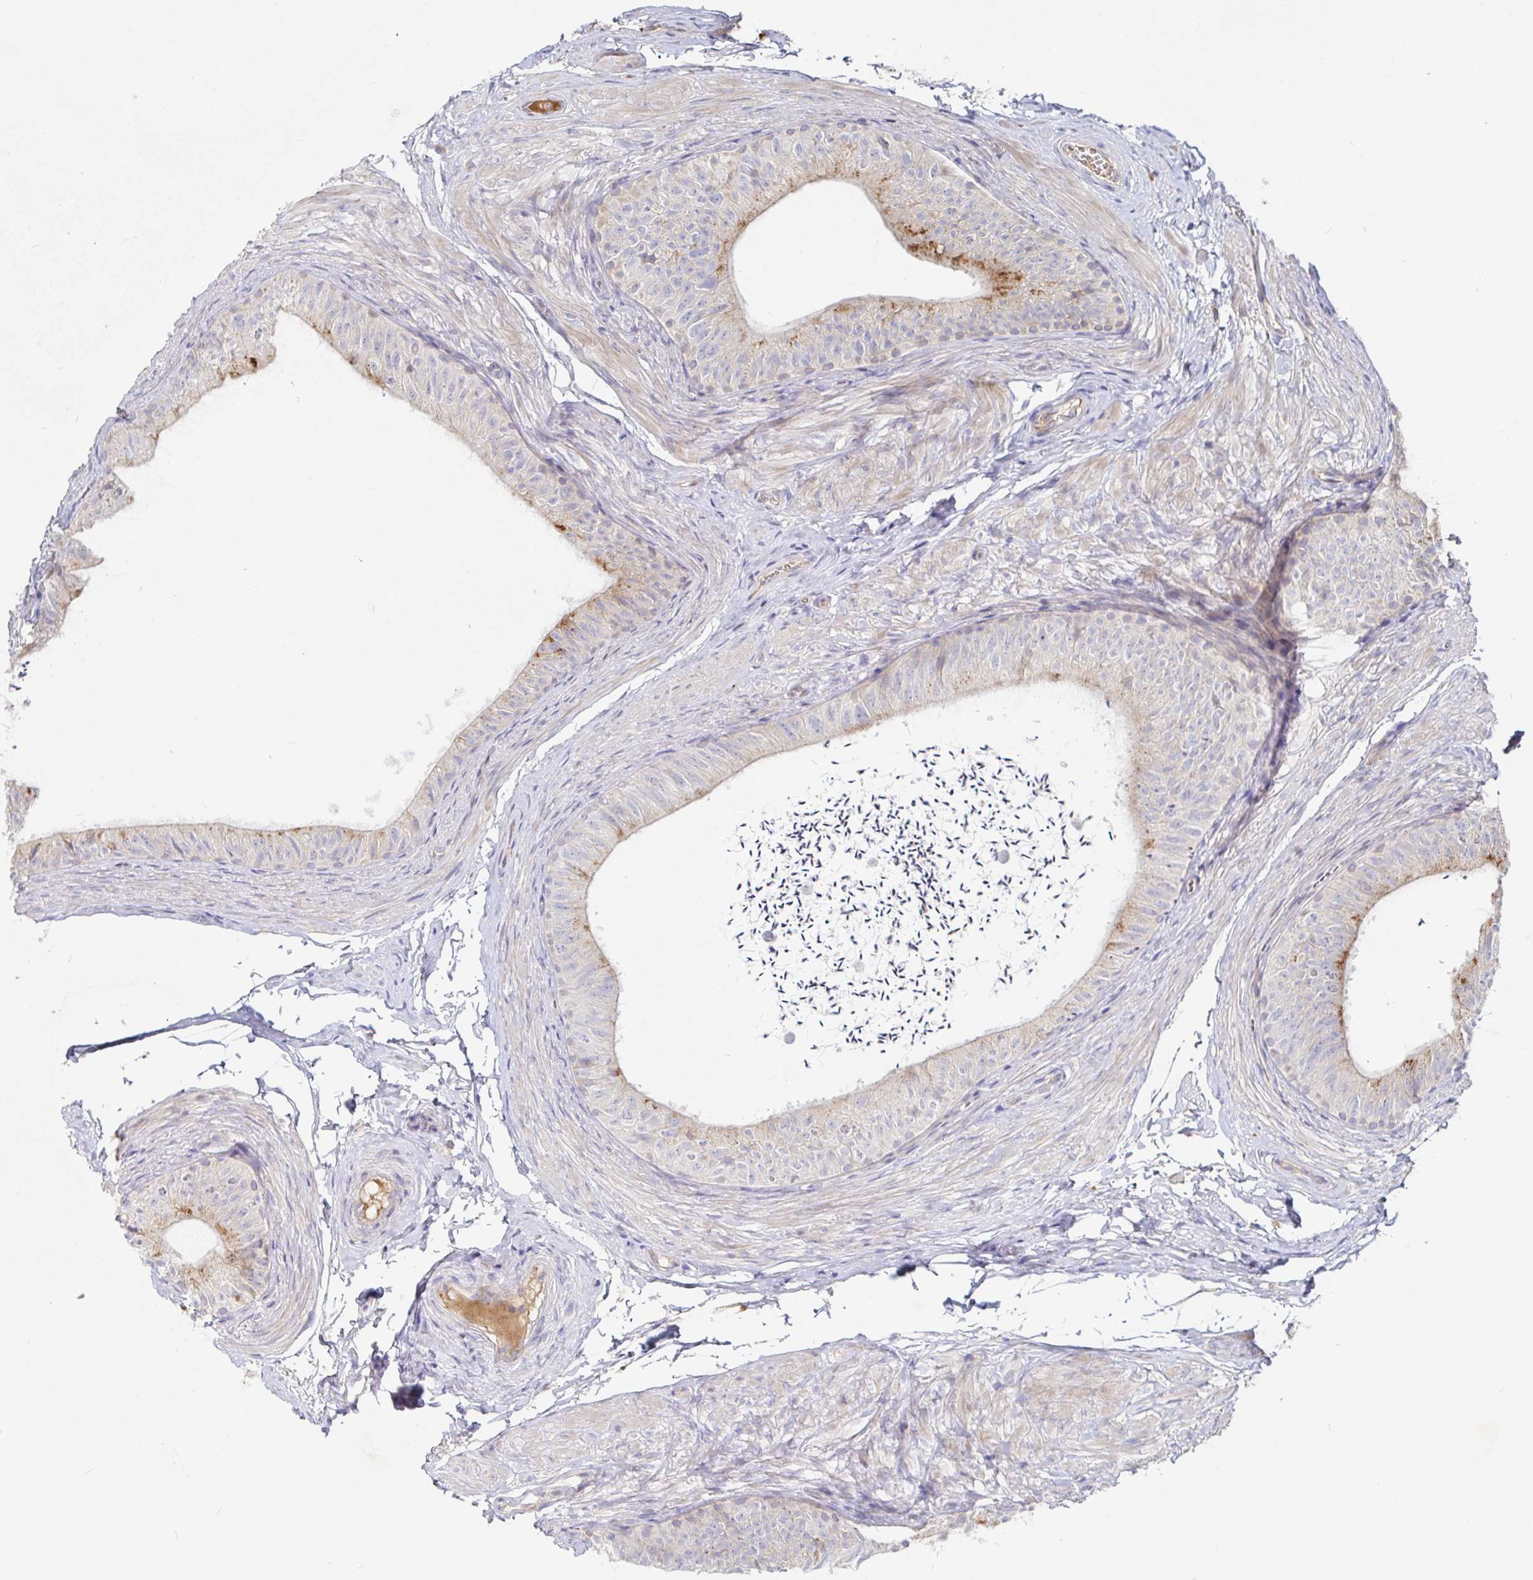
{"staining": {"intensity": "moderate", "quantity": "<25%", "location": "cytoplasmic/membranous"}, "tissue": "epididymis", "cell_type": "Glandular cells", "image_type": "normal", "snomed": [{"axis": "morphology", "description": "Normal tissue, NOS"}, {"axis": "topography", "description": "Epididymis, spermatic cord, NOS"}, {"axis": "topography", "description": "Epididymis"}, {"axis": "topography", "description": "Peripheral nerve tissue"}], "caption": "This micrograph demonstrates unremarkable epididymis stained with IHC to label a protein in brown. The cytoplasmic/membranous of glandular cells show moderate positivity for the protein. Nuclei are counter-stained blue.", "gene": "IRAK2", "patient": {"sex": "male", "age": 29}}